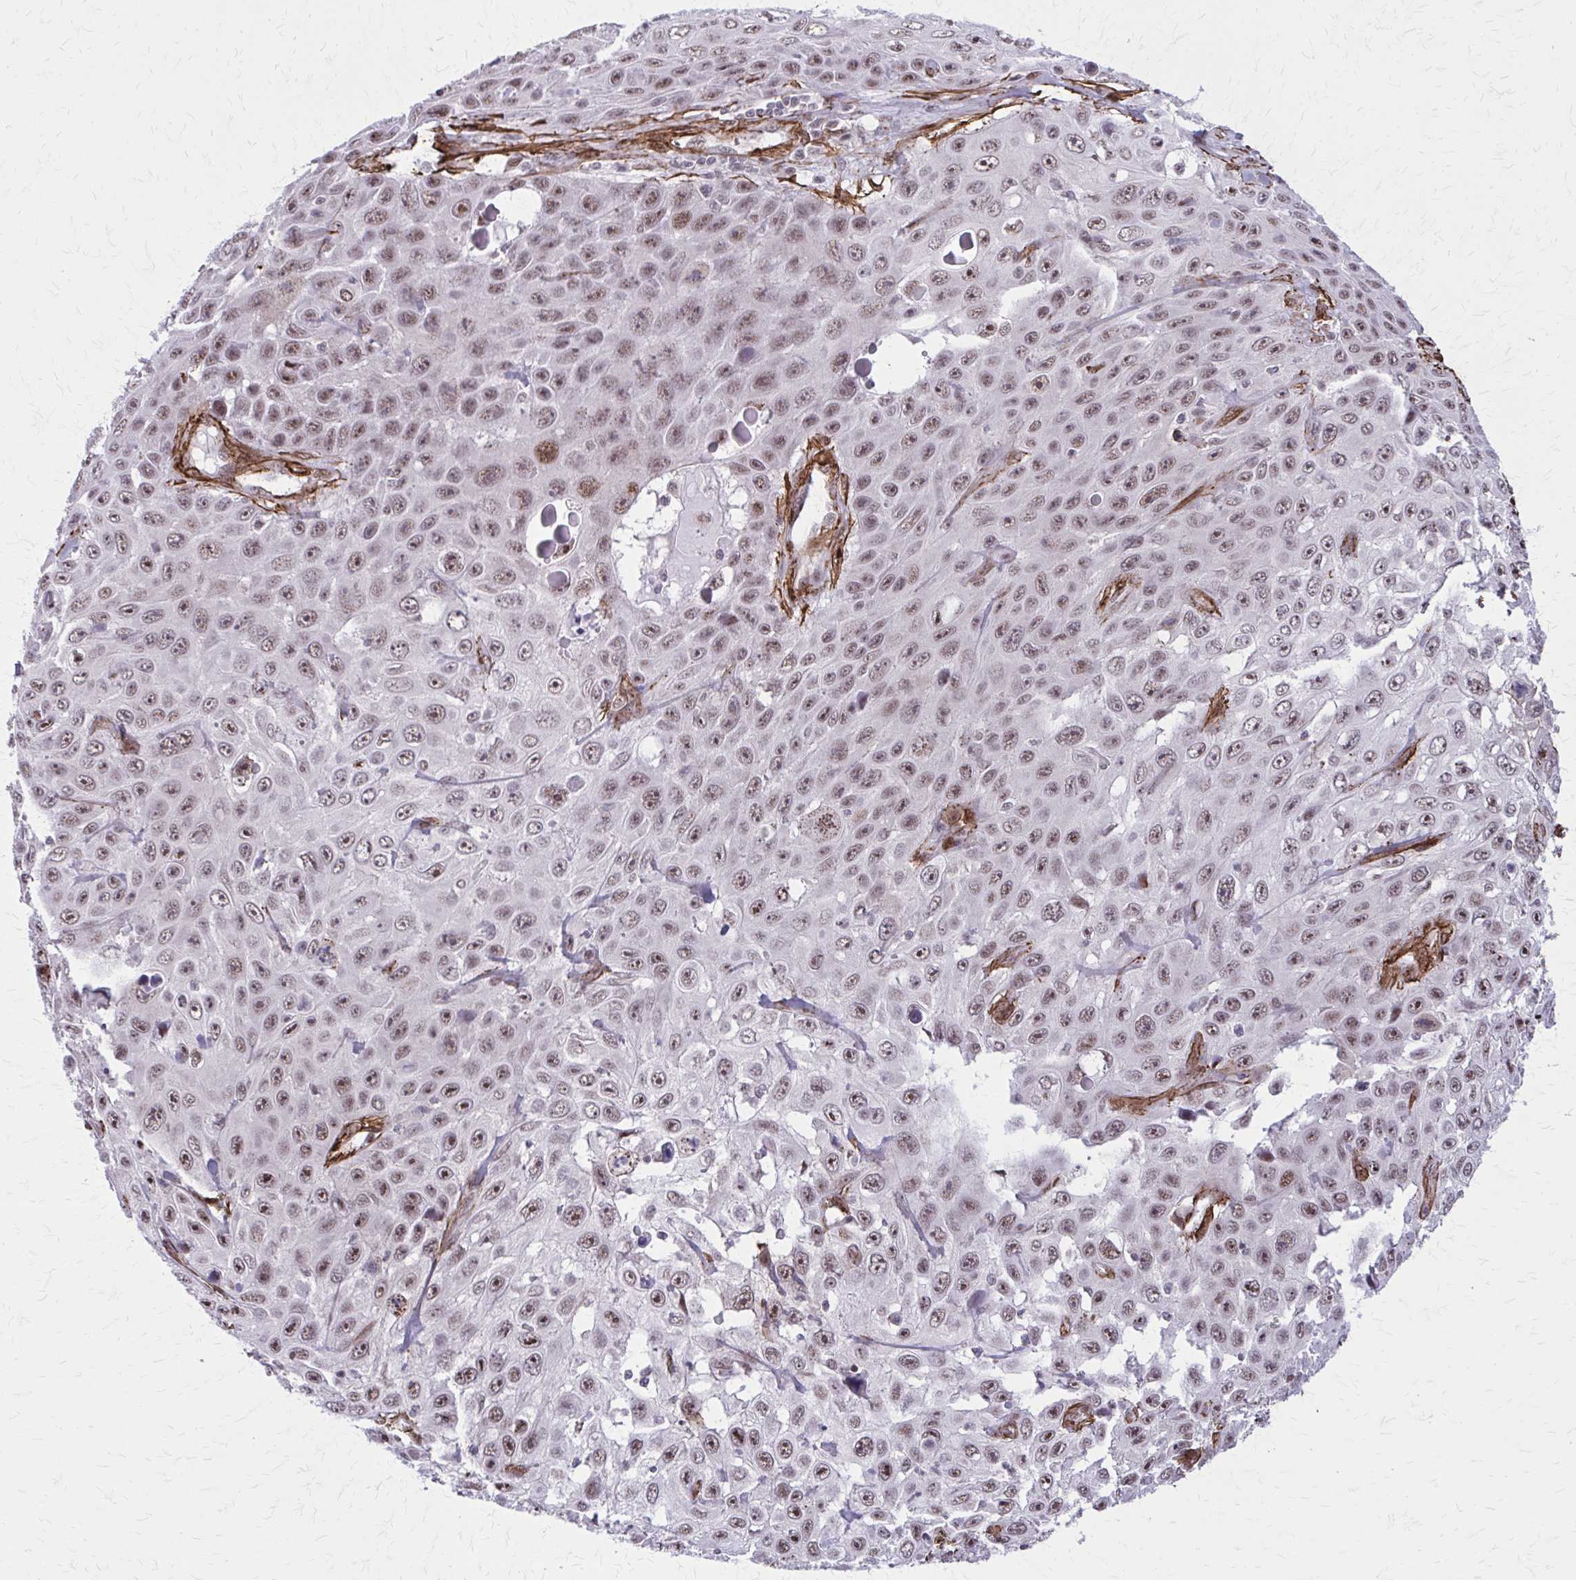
{"staining": {"intensity": "moderate", "quantity": ">75%", "location": "nuclear"}, "tissue": "skin cancer", "cell_type": "Tumor cells", "image_type": "cancer", "snomed": [{"axis": "morphology", "description": "Squamous cell carcinoma, NOS"}, {"axis": "topography", "description": "Skin"}], "caption": "DAB immunohistochemical staining of skin cancer reveals moderate nuclear protein positivity in about >75% of tumor cells.", "gene": "NRBF2", "patient": {"sex": "male", "age": 82}}